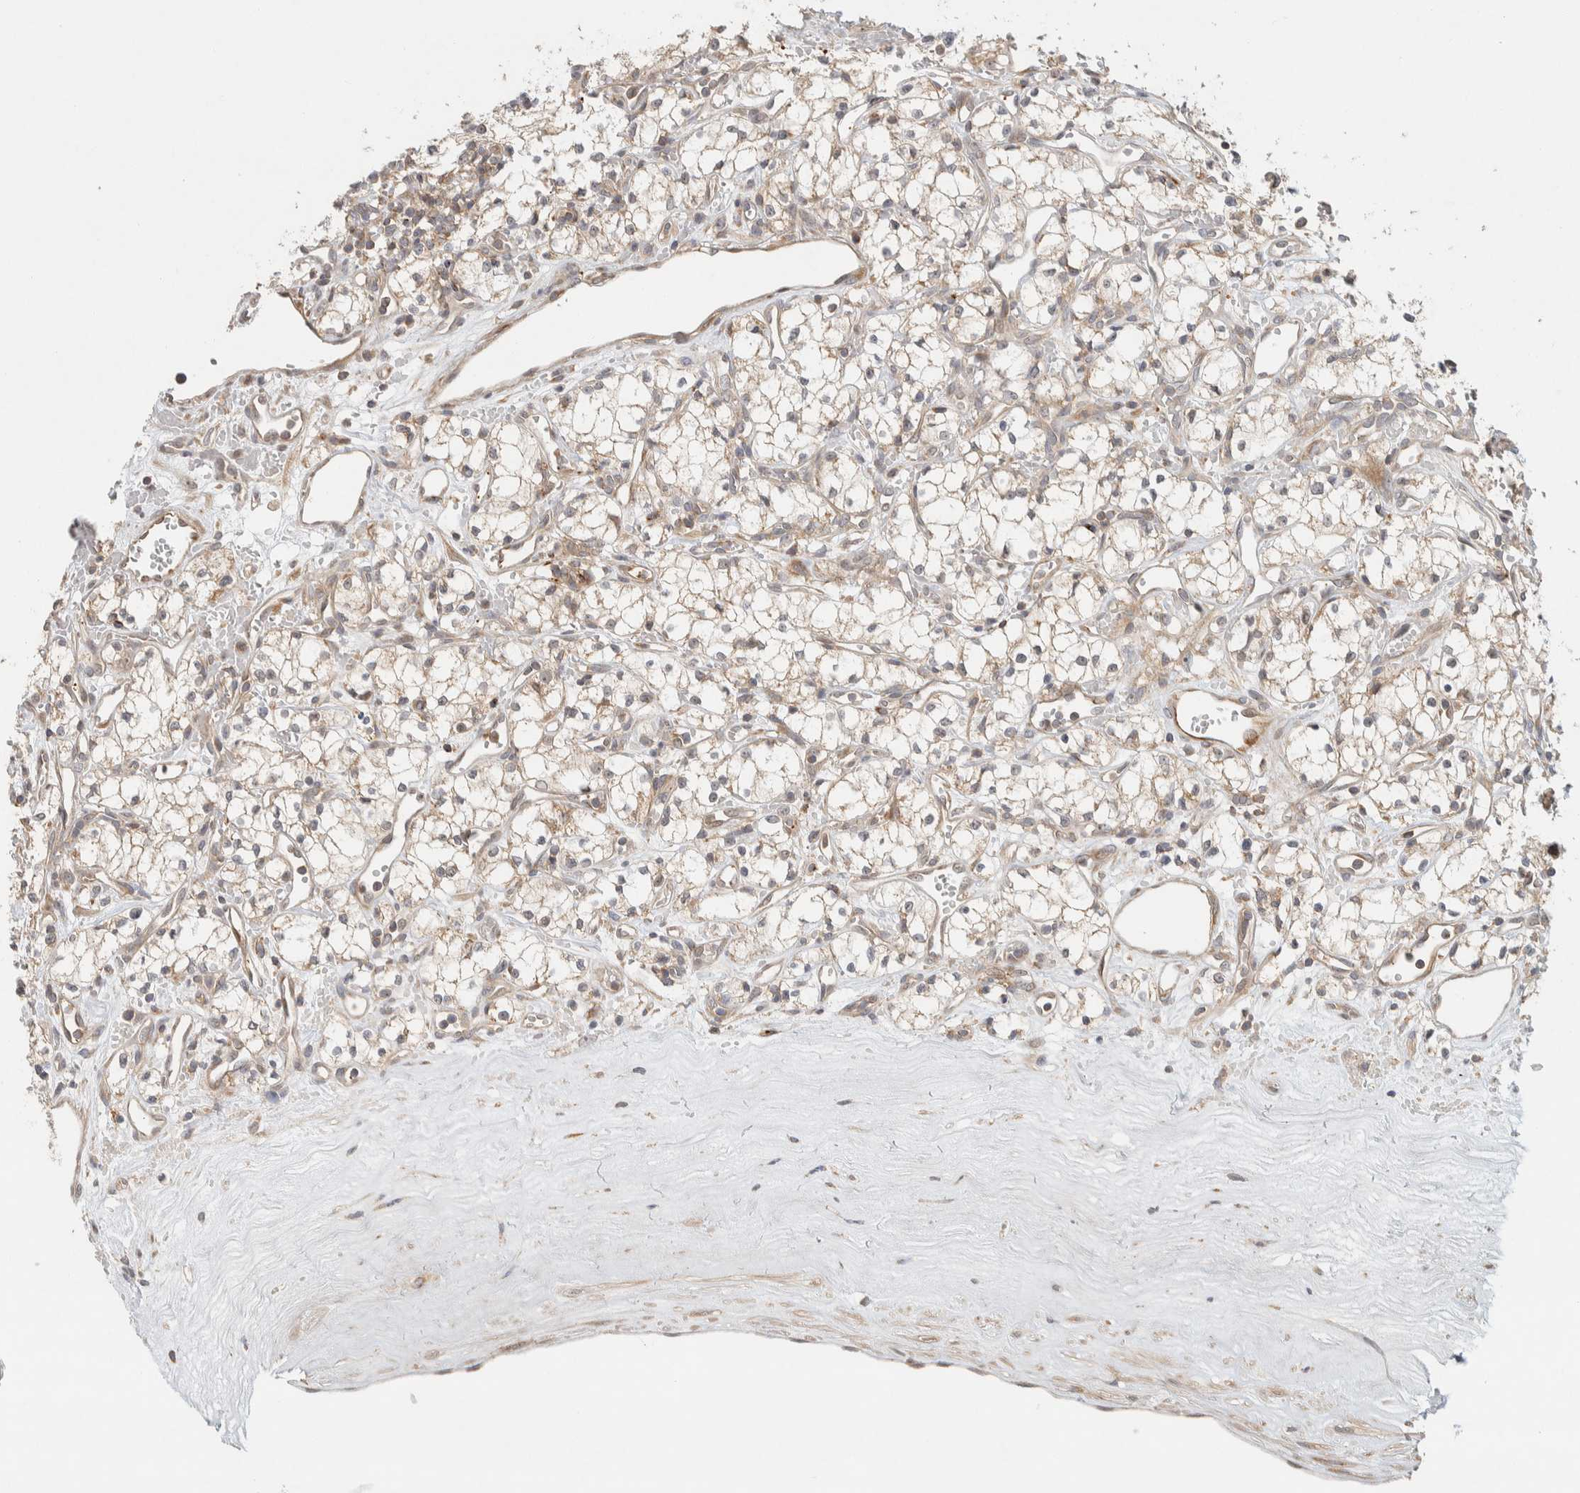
{"staining": {"intensity": "weak", "quantity": ">75%", "location": "cytoplasmic/membranous"}, "tissue": "renal cancer", "cell_type": "Tumor cells", "image_type": "cancer", "snomed": [{"axis": "morphology", "description": "Adenocarcinoma, NOS"}, {"axis": "topography", "description": "Kidney"}], "caption": "Approximately >75% of tumor cells in human renal cancer exhibit weak cytoplasmic/membranous protein staining as visualized by brown immunohistochemical staining.", "gene": "KIF9", "patient": {"sex": "male", "age": 59}}